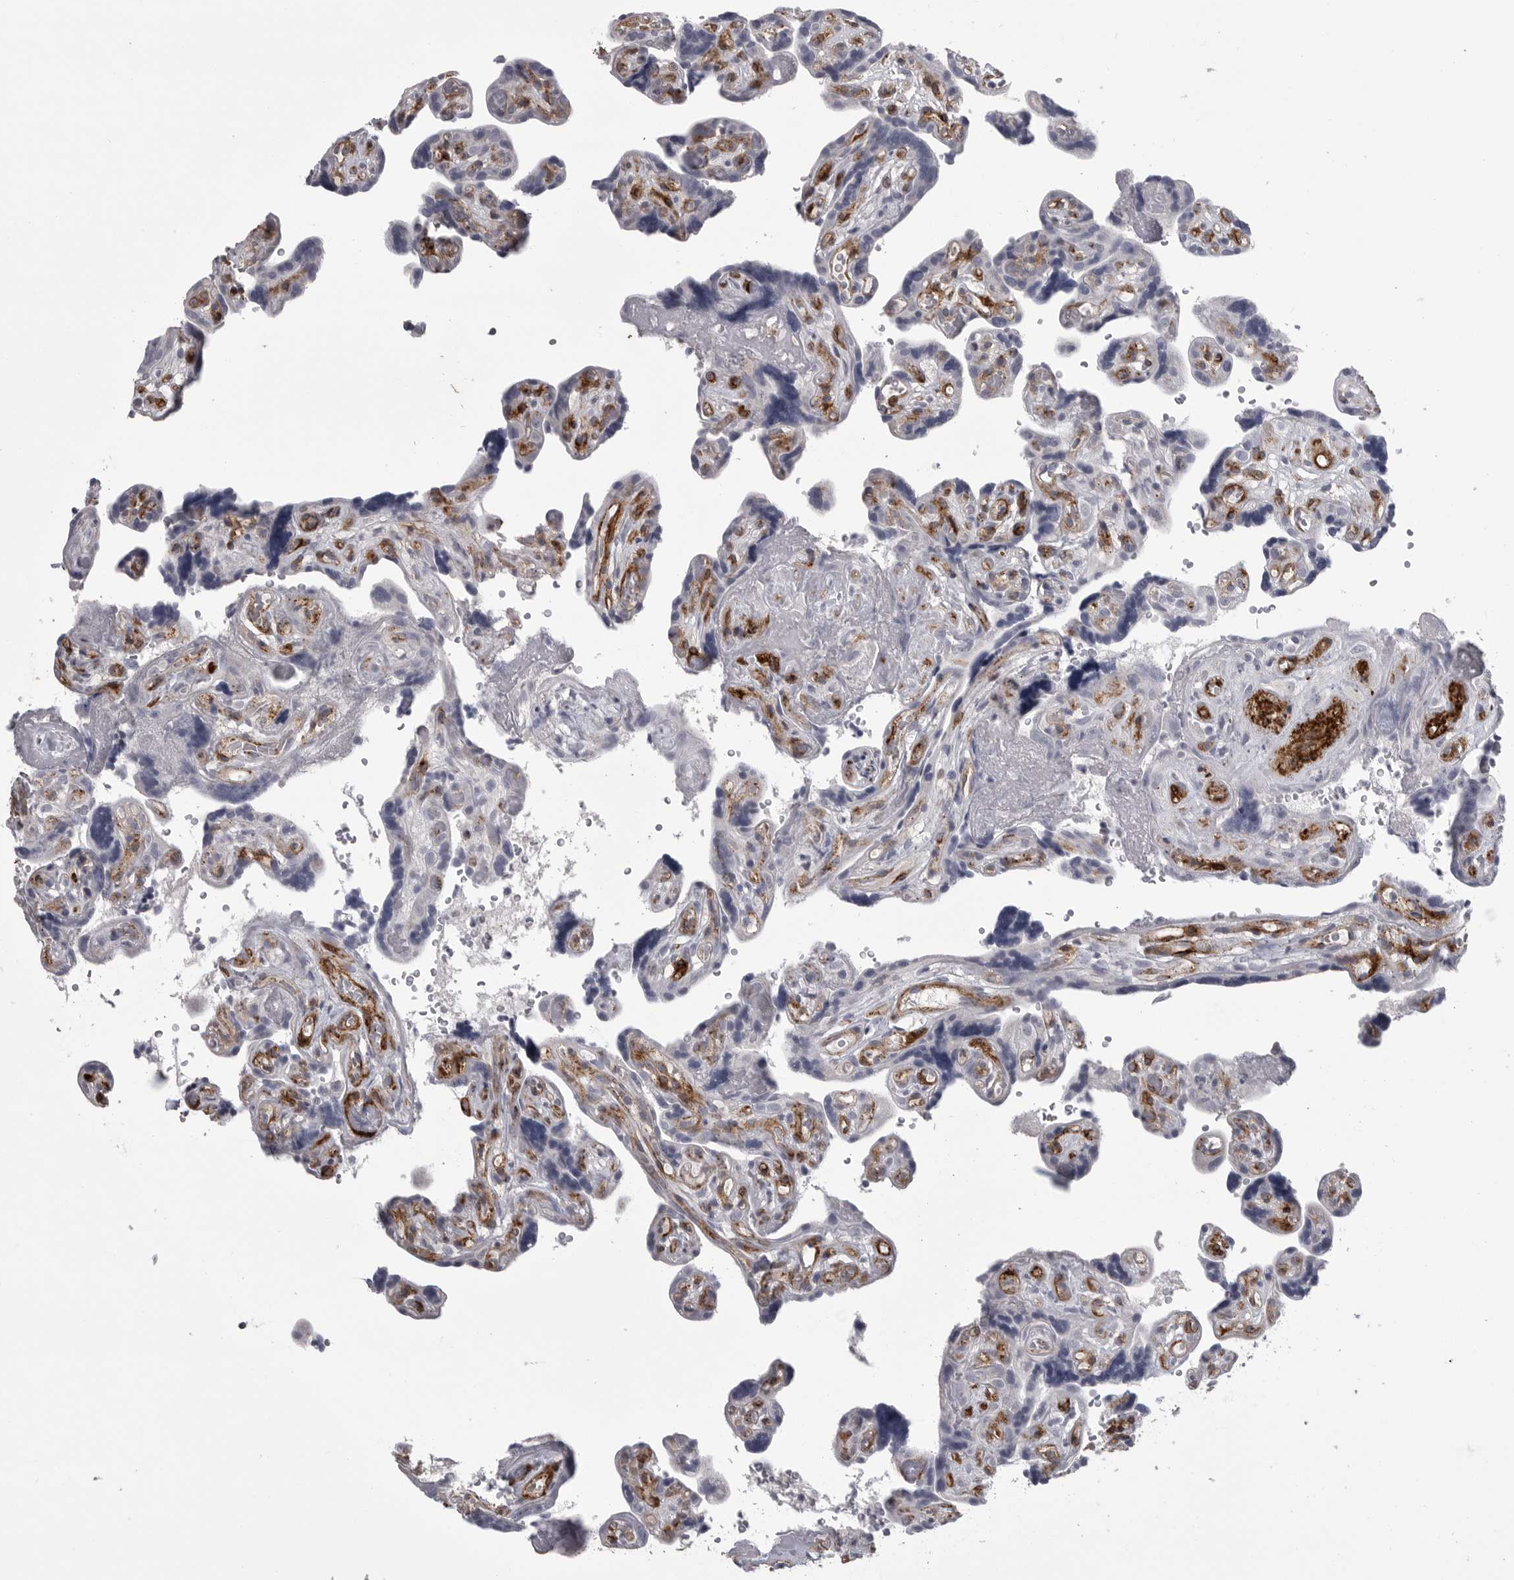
{"staining": {"intensity": "negative", "quantity": "none", "location": "none"}, "tissue": "placenta", "cell_type": "Decidual cells", "image_type": "normal", "snomed": [{"axis": "morphology", "description": "Normal tissue, NOS"}, {"axis": "topography", "description": "Placenta"}], "caption": "Immunohistochemistry (IHC) of normal human placenta displays no positivity in decidual cells. The staining is performed using DAB brown chromogen with nuclei counter-stained in using hematoxylin.", "gene": "AOC3", "patient": {"sex": "female", "age": 30}}